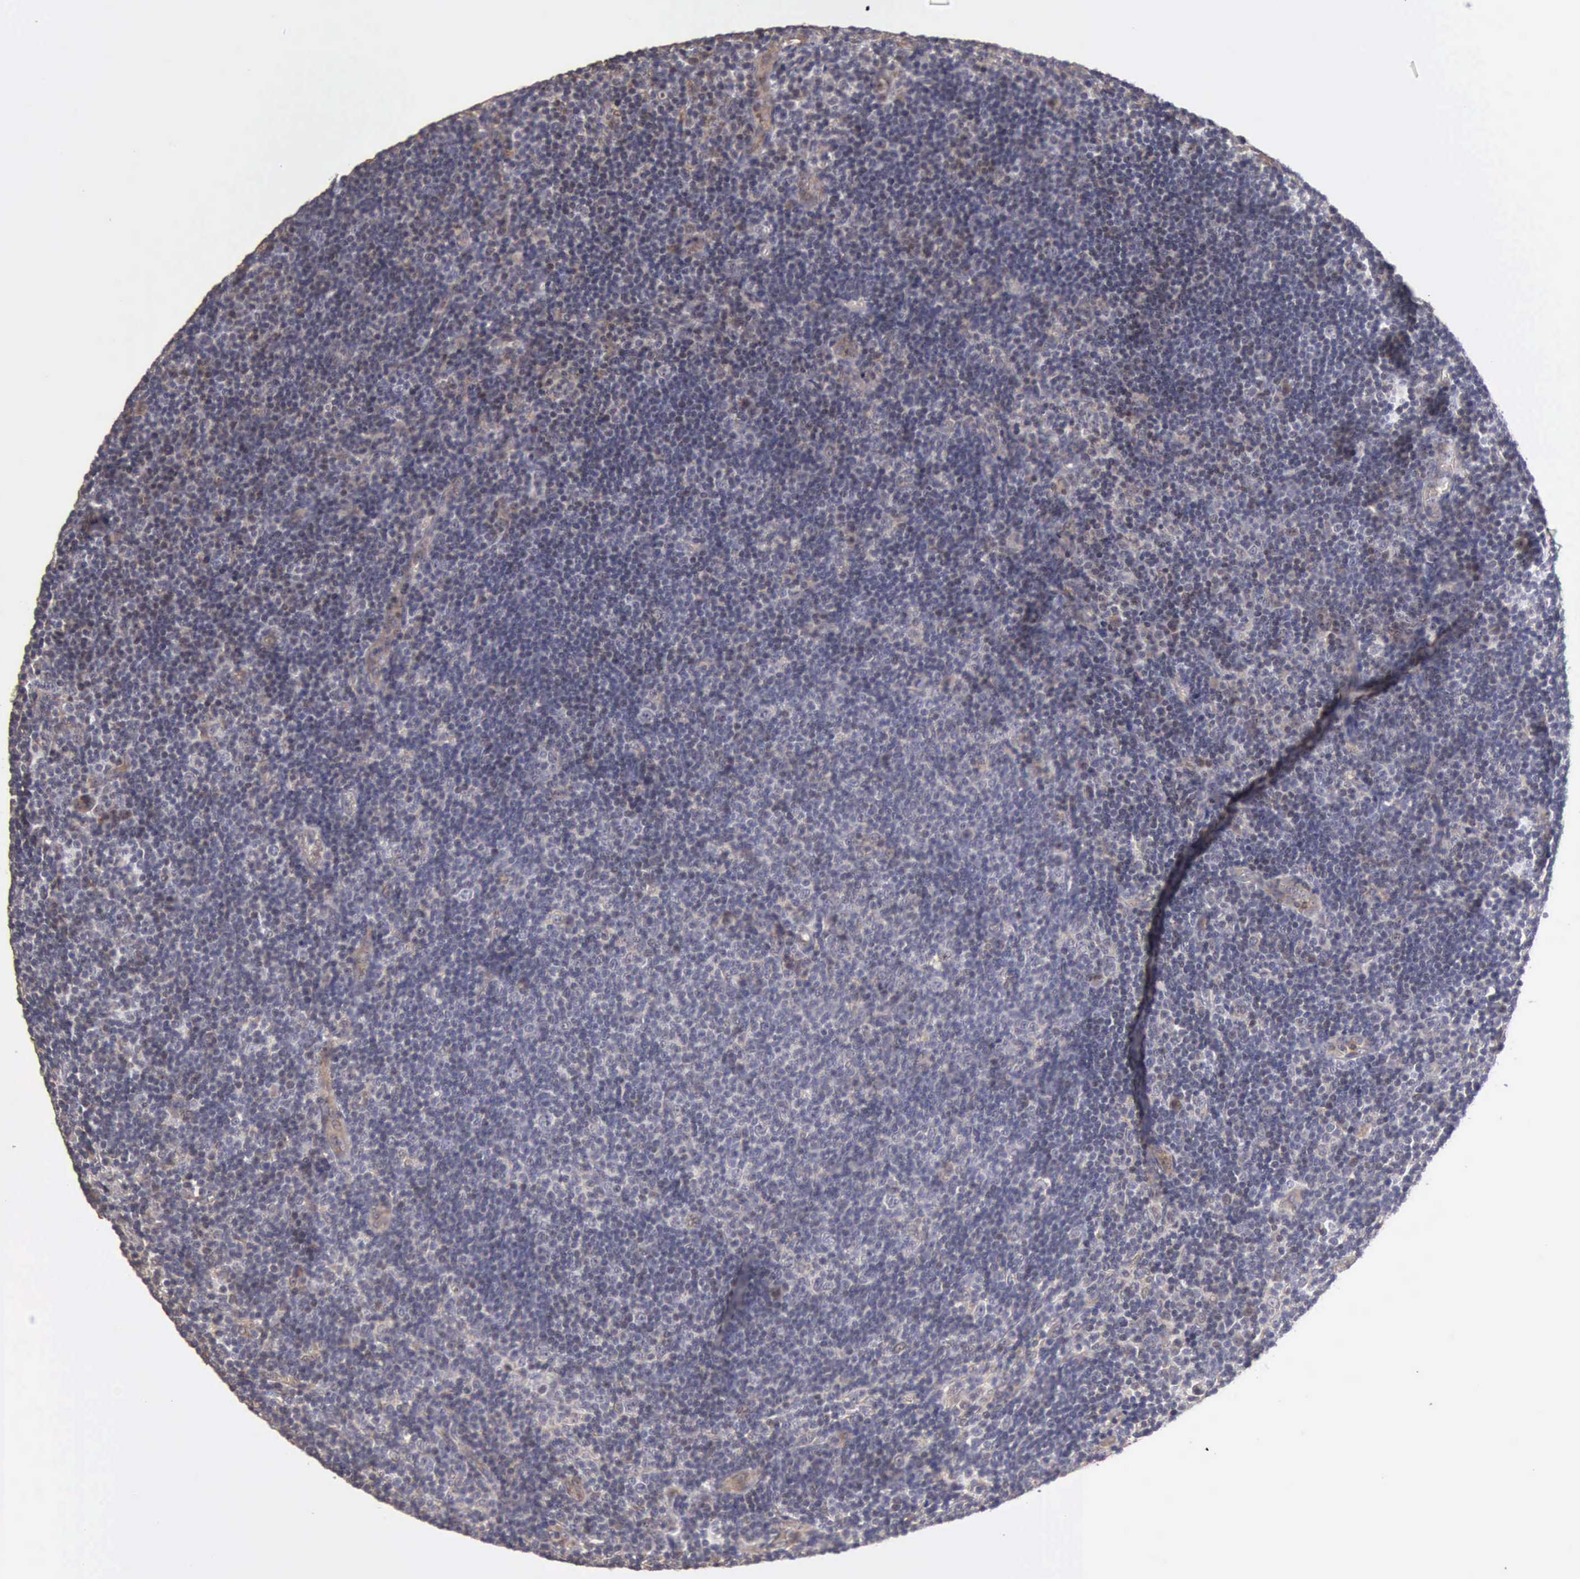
{"staining": {"intensity": "negative", "quantity": "none", "location": "none"}, "tissue": "lymphoma", "cell_type": "Tumor cells", "image_type": "cancer", "snomed": [{"axis": "morphology", "description": "Malignant lymphoma, non-Hodgkin's type, Low grade"}, {"axis": "topography", "description": "Lymph node"}], "caption": "A histopathology image of human malignant lymphoma, non-Hodgkin's type (low-grade) is negative for staining in tumor cells.", "gene": "BMX", "patient": {"sex": "male", "age": 49}}